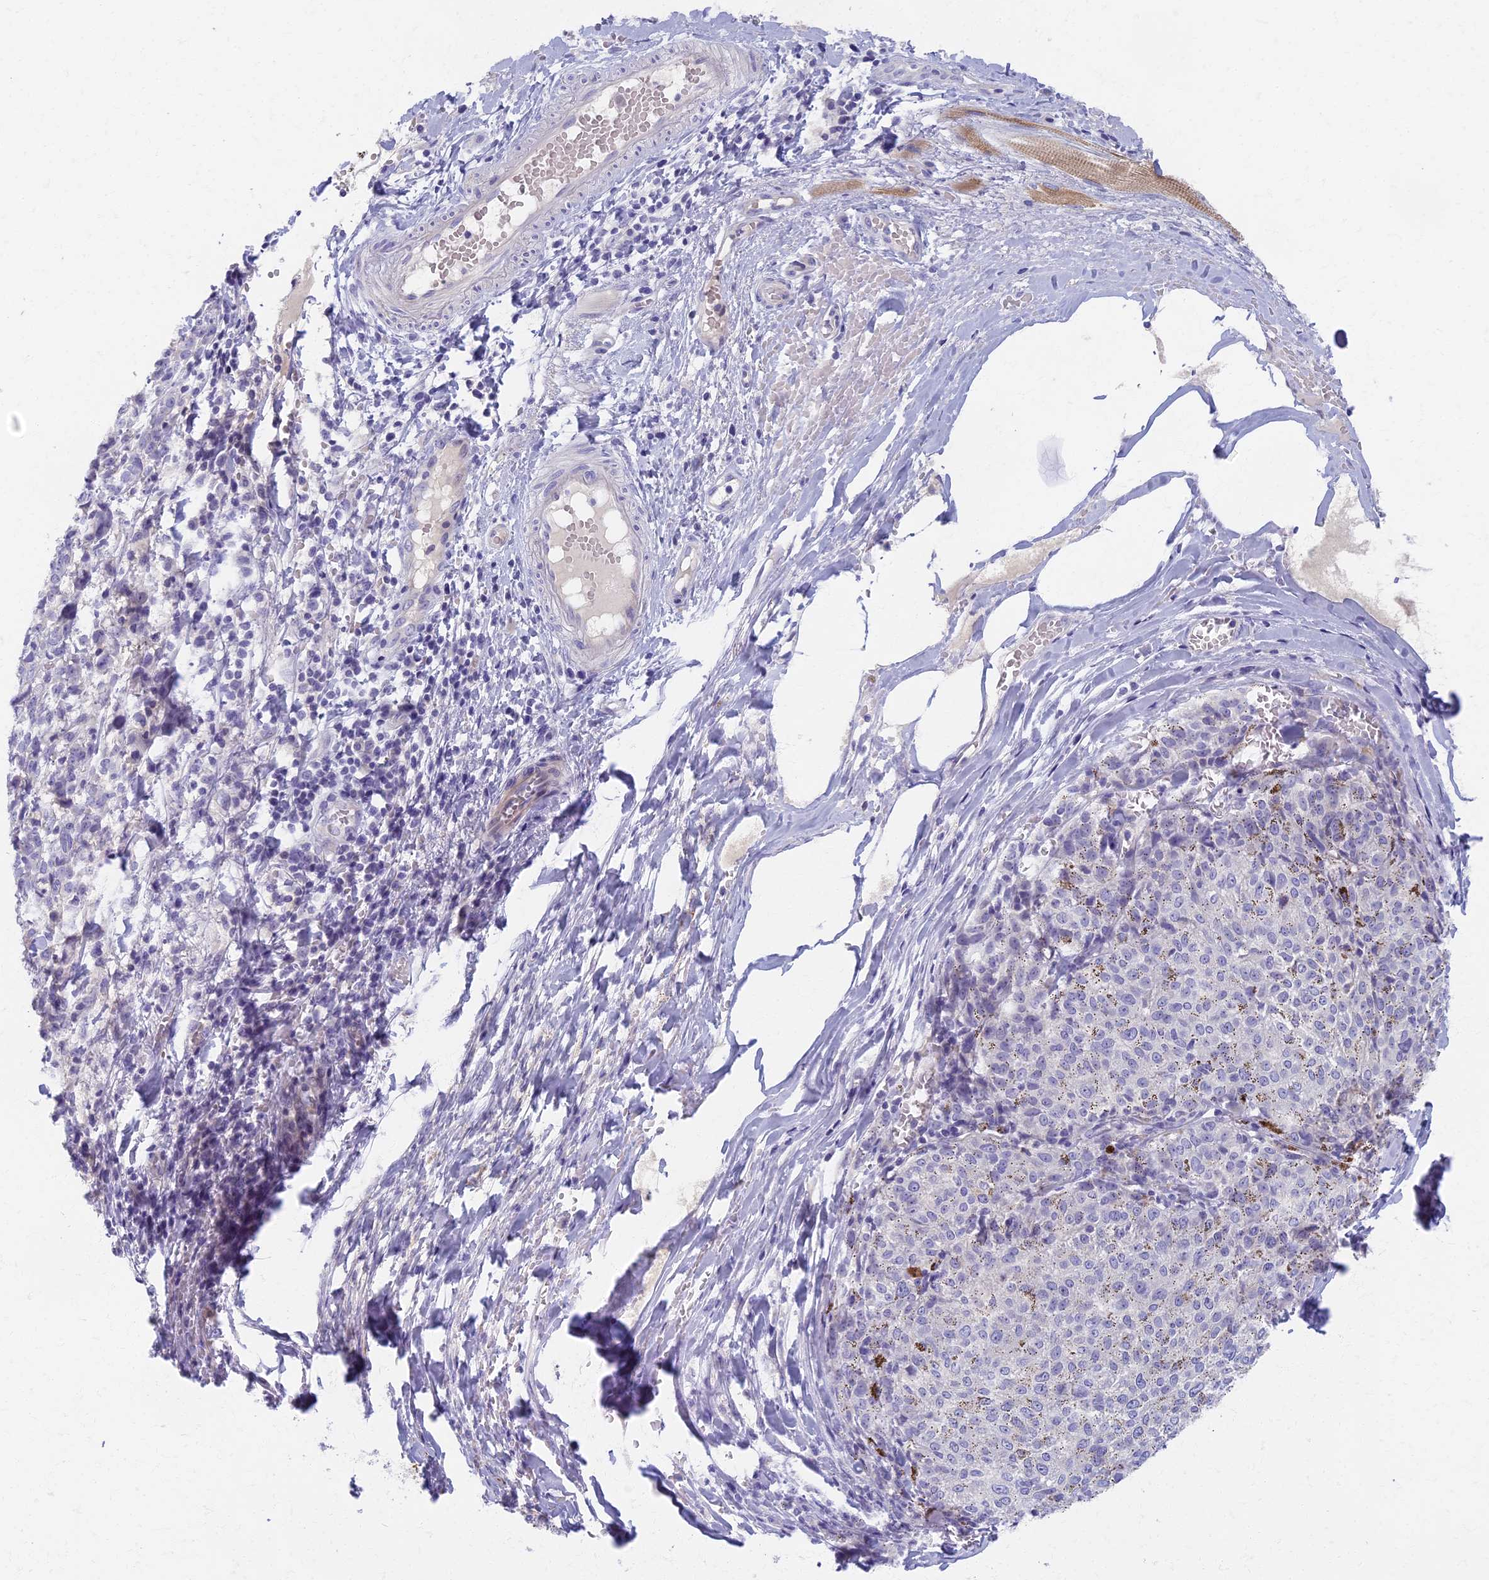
{"staining": {"intensity": "negative", "quantity": "none", "location": "none"}, "tissue": "melanoma", "cell_type": "Tumor cells", "image_type": "cancer", "snomed": [{"axis": "morphology", "description": "Malignant melanoma, NOS"}, {"axis": "topography", "description": "Skin"}], "caption": "Human melanoma stained for a protein using immunohistochemistry (IHC) demonstrates no positivity in tumor cells.", "gene": "AP4E1", "patient": {"sex": "female", "age": 72}}